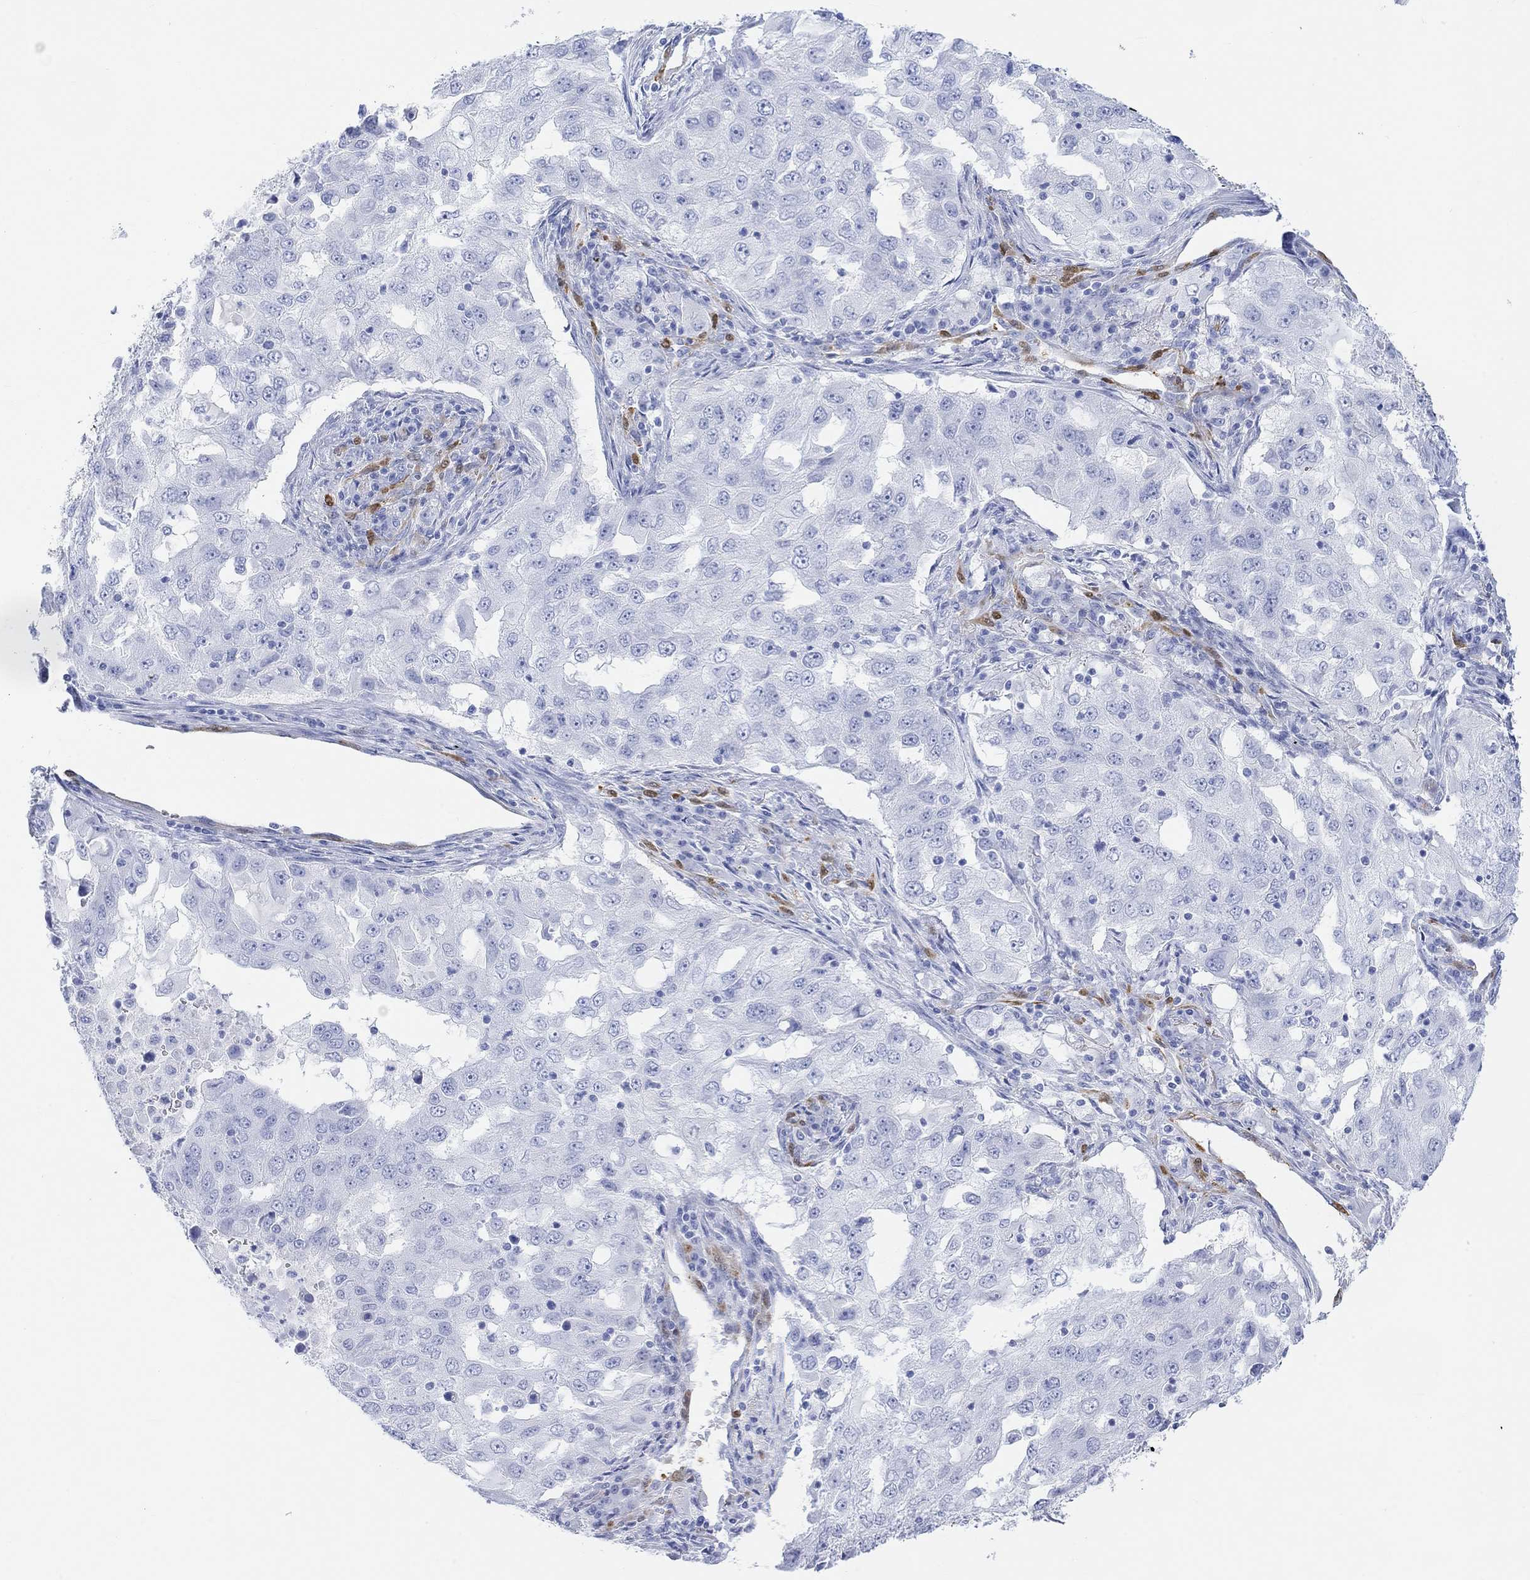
{"staining": {"intensity": "negative", "quantity": "none", "location": "none"}, "tissue": "lung cancer", "cell_type": "Tumor cells", "image_type": "cancer", "snomed": [{"axis": "morphology", "description": "Adenocarcinoma, NOS"}, {"axis": "topography", "description": "Lung"}], "caption": "This is a histopathology image of IHC staining of lung cancer, which shows no expression in tumor cells.", "gene": "TPPP3", "patient": {"sex": "female", "age": 61}}